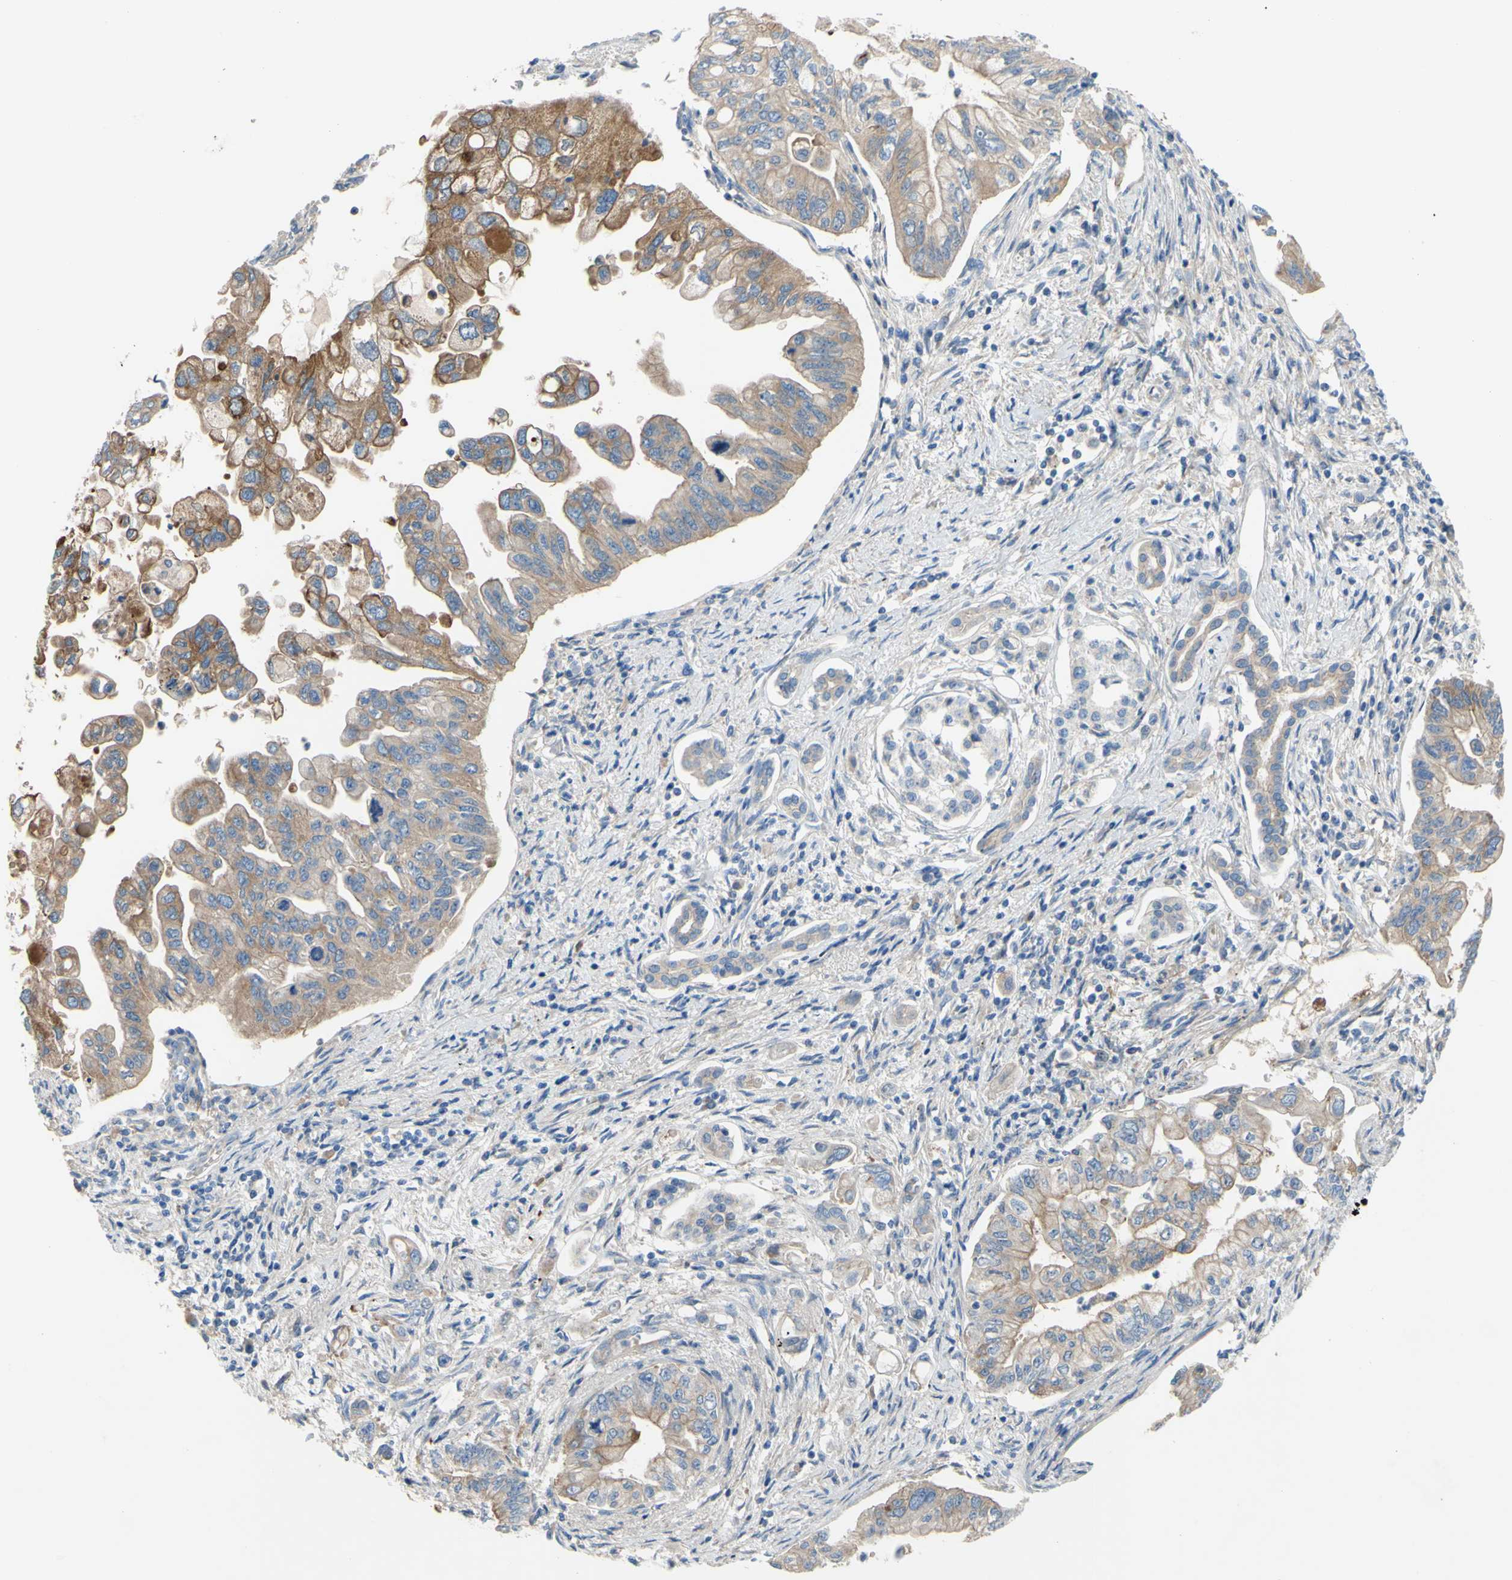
{"staining": {"intensity": "moderate", "quantity": ">75%", "location": "cytoplasmic/membranous"}, "tissue": "pancreatic cancer", "cell_type": "Tumor cells", "image_type": "cancer", "snomed": [{"axis": "morphology", "description": "Normal tissue, NOS"}, {"axis": "topography", "description": "Pancreas"}], "caption": "High-power microscopy captured an IHC photomicrograph of pancreatic cancer, revealing moderate cytoplasmic/membranous expression in approximately >75% of tumor cells. The staining was performed using DAB (3,3'-diaminobenzidine) to visualize the protein expression in brown, while the nuclei were stained in blue with hematoxylin (Magnification: 20x).", "gene": "TMEM59L", "patient": {"sex": "male", "age": 42}}